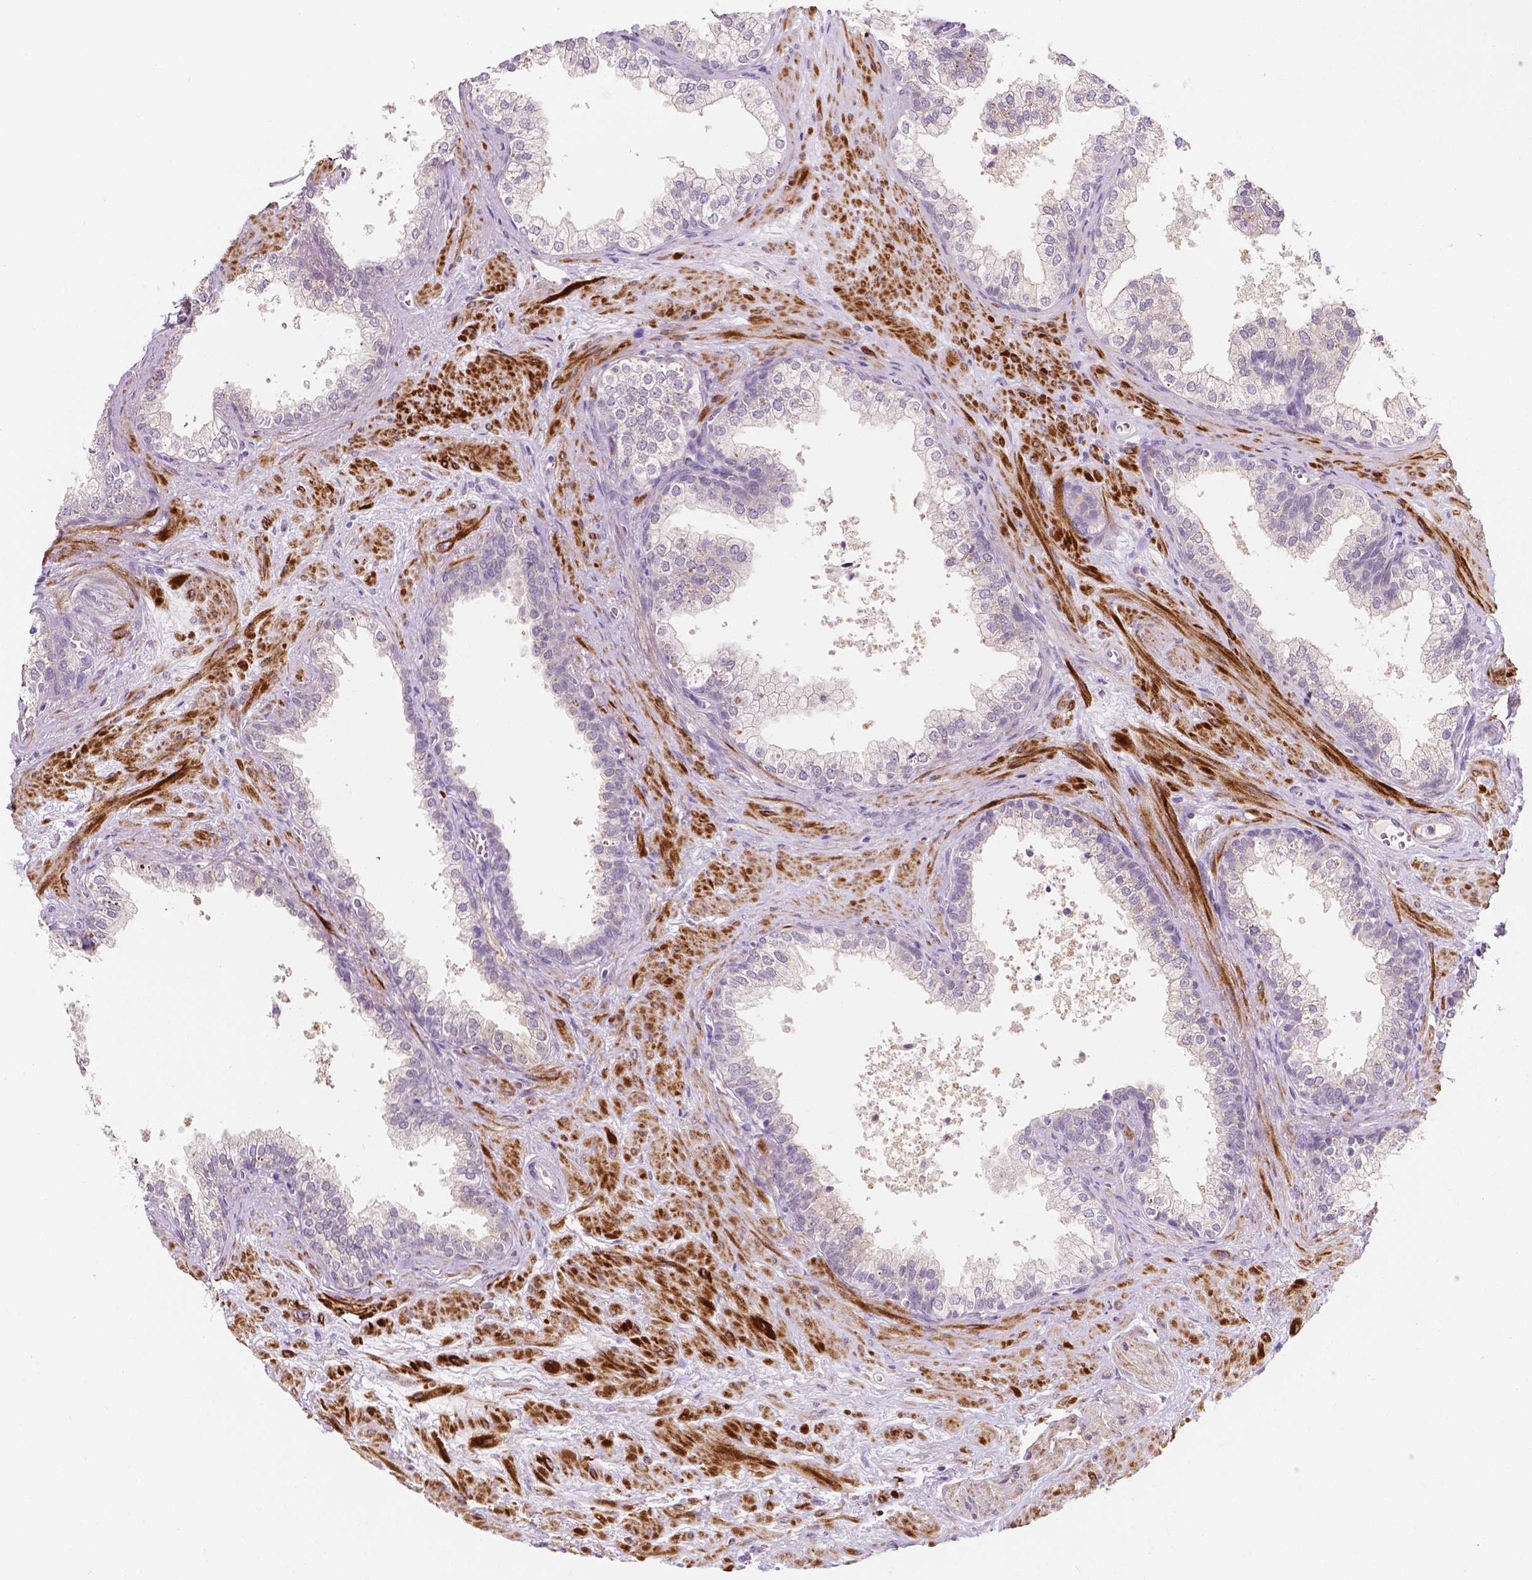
{"staining": {"intensity": "weak", "quantity": "<25%", "location": "cytoplasmic/membranous"}, "tissue": "prostate", "cell_type": "Glandular cells", "image_type": "normal", "snomed": [{"axis": "morphology", "description": "Normal tissue, NOS"}, {"axis": "topography", "description": "Prostate"}], "caption": "DAB immunohistochemical staining of unremarkable prostate shows no significant expression in glandular cells. The staining is performed using DAB (3,3'-diaminobenzidine) brown chromogen with nuclei counter-stained in using hematoxylin.", "gene": "SIRT2", "patient": {"sex": "male", "age": 79}}